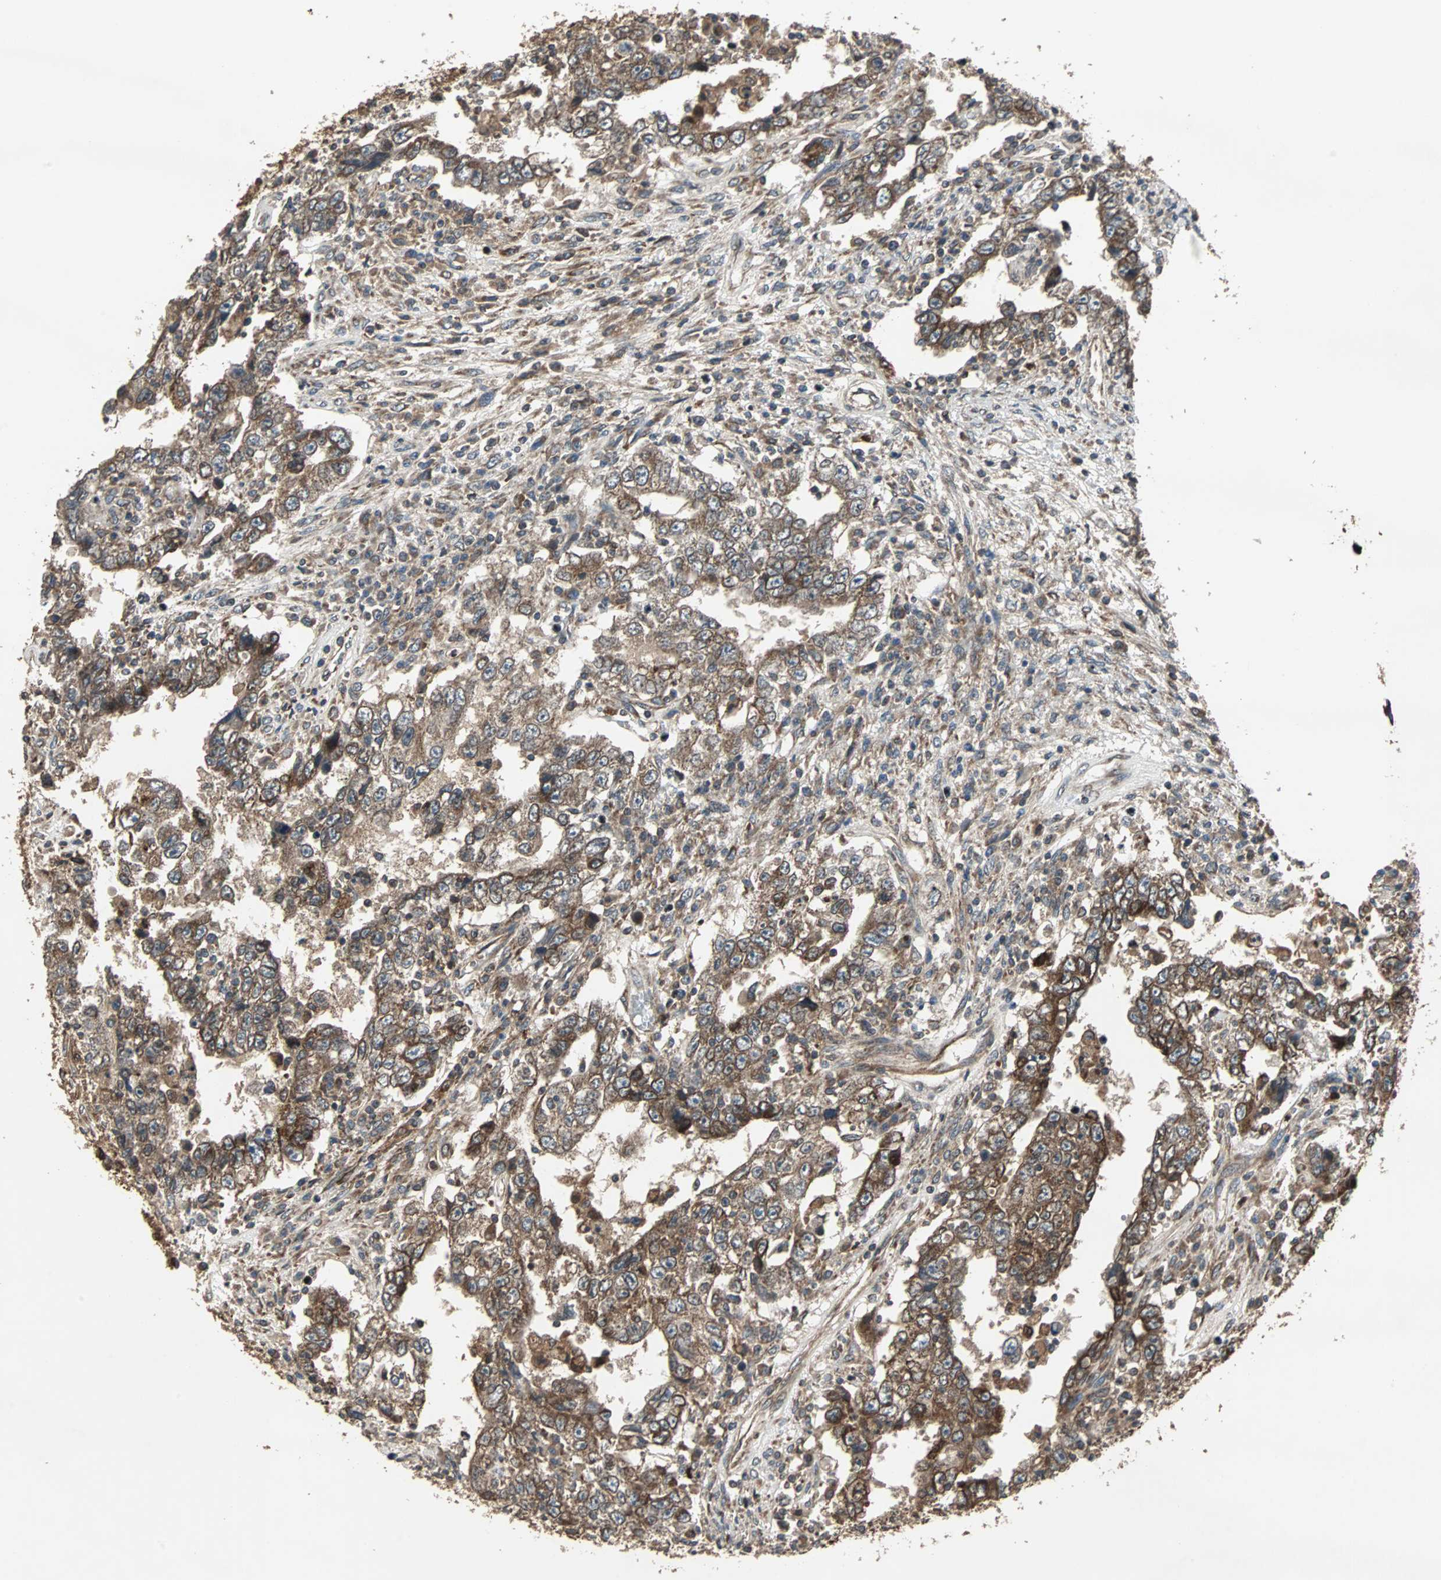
{"staining": {"intensity": "strong", "quantity": ">75%", "location": "cytoplasmic/membranous"}, "tissue": "testis cancer", "cell_type": "Tumor cells", "image_type": "cancer", "snomed": [{"axis": "morphology", "description": "Carcinoma, Embryonal, NOS"}, {"axis": "topography", "description": "Testis"}], "caption": "Testis cancer stained with DAB (3,3'-diaminobenzidine) IHC demonstrates high levels of strong cytoplasmic/membranous staining in approximately >75% of tumor cells. (DAB = brown stain, brightfield microscopy at high magnification).", "gene": "RAB7A", "patient": {"sex": "male", "age": 26}}